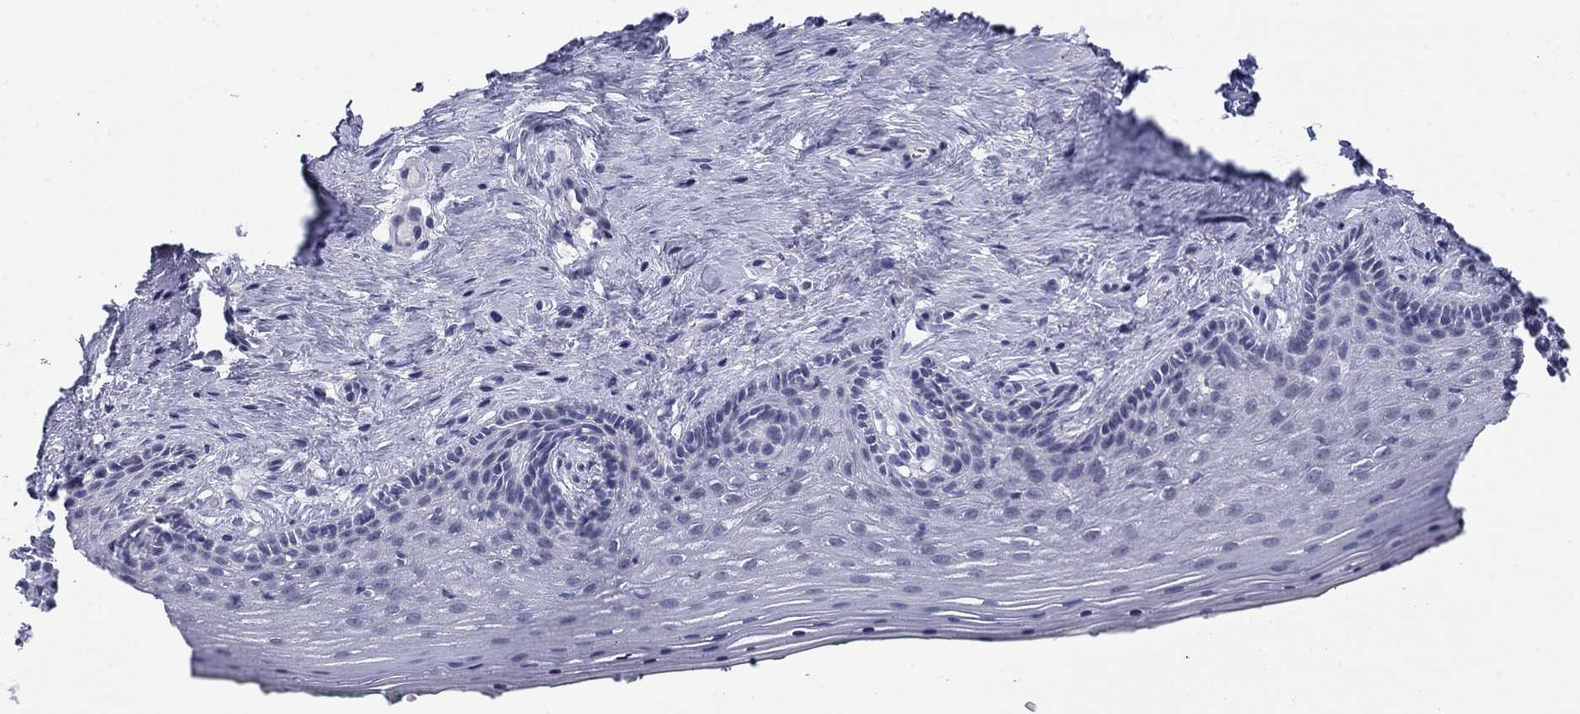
{"staining": {"intensity": "negative", "quantity": "none", "location": "none"}, "tissue": "vagina", "cell_type": "Squamous epithelial cells", "image_type": "normal", "snomed": [{"axis": "morphology", "description": "Normal tissue, NOS"}, {"axis": "topography", "description": "Vagina"}], "caption": "The image demonstrates no staining of squamous epithelial cells in normal vagina. The staining is performed using DAB (3,3'-diaminobenzidine) brown chromogen with nuclei counter-stained in using hematoxylin.", "gene": "PRPH", "patient": {"sex": "female", "age": 45}}